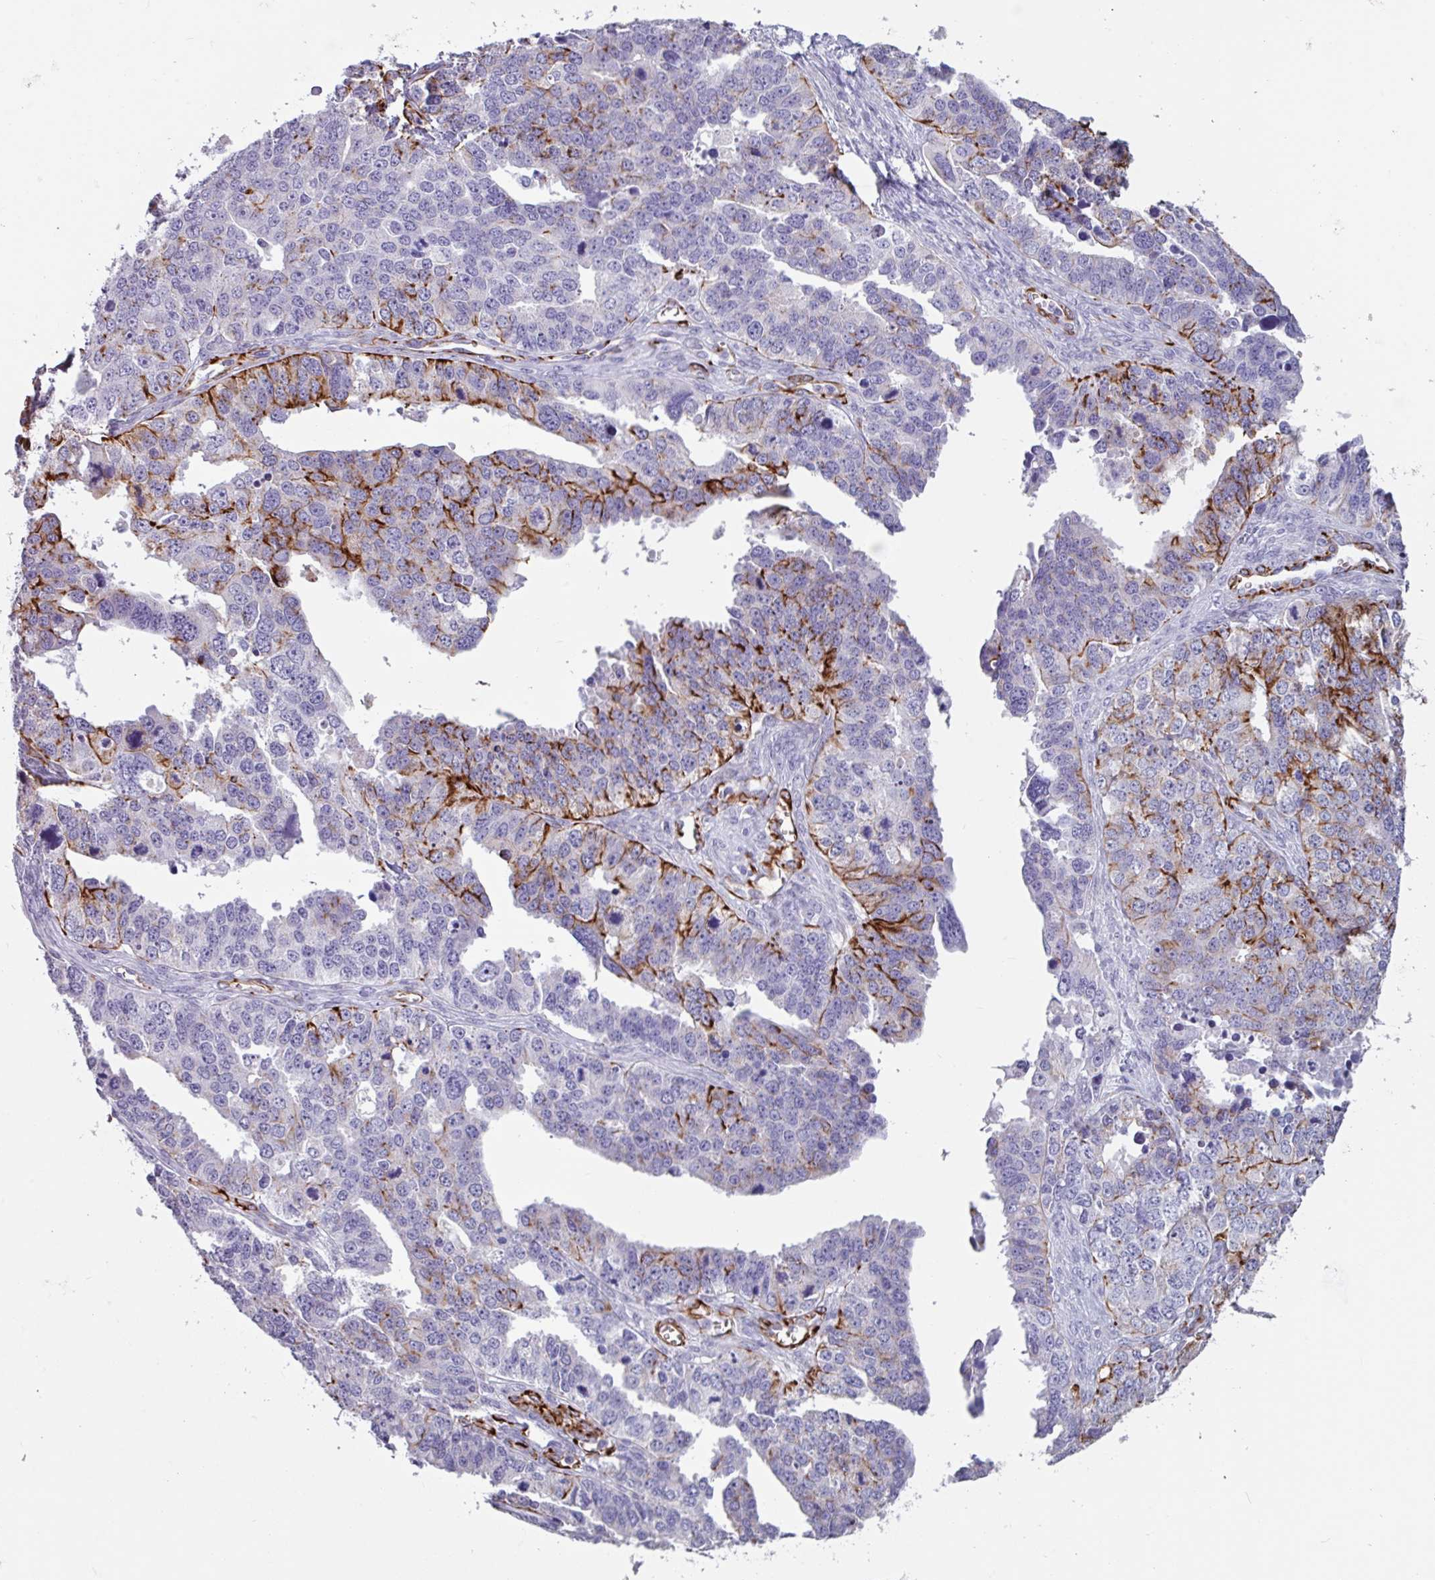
{"staining": {"intensity": "strong", "quantity": "<25%", "location": "cytoplasmic/membranous"}, "tissue": "ovarian cancer", "cell_type": "Tumor cells", "image_type": "cancer", "snomed": [{"axis": "morphology", "description": "Cystadenocarcinoma, serous, NOS"}, {"axis": "topography", "description": "Ovary"}], "caption": "Protein expression analysis of ovarian cancer reveals strong cytoplasmic/membranous staining in approximately <25% of tumor cells.", "gene": "BTD", "patient": {"sex": "female", "age": 76}}